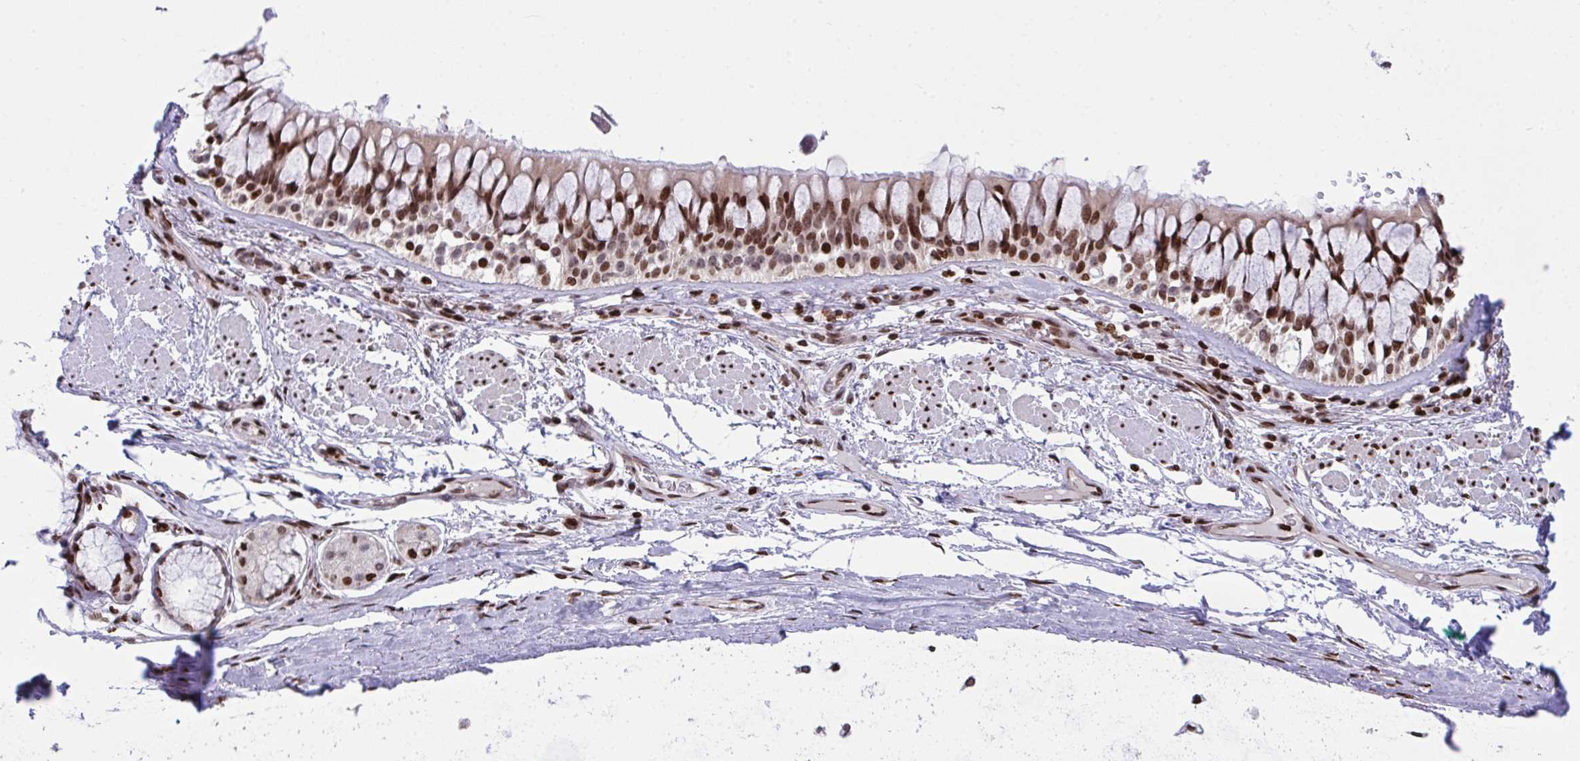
{"staining": {"intensity": "moderate", "quantity": "<25%", "location": "nuclear"}, "tissue": "adipose tissue", "cell_type": "Adipocytes", "image_type": "normal", "snomed": [{"axis": "morphology", "description": "Normal tissue, NOS"}, {"axis": "topography", "description": "Cartilage tissue"}, {"axis": "topography", "description": "Bronchus"}], "caption": "Protein expression analysis of unremarkable adipose tissue demonstrates moderate nuclear expression in about <25% of adipocytes.", "gene": "RAPGEF5", "patient": {"sex": "male", "age": 64}}